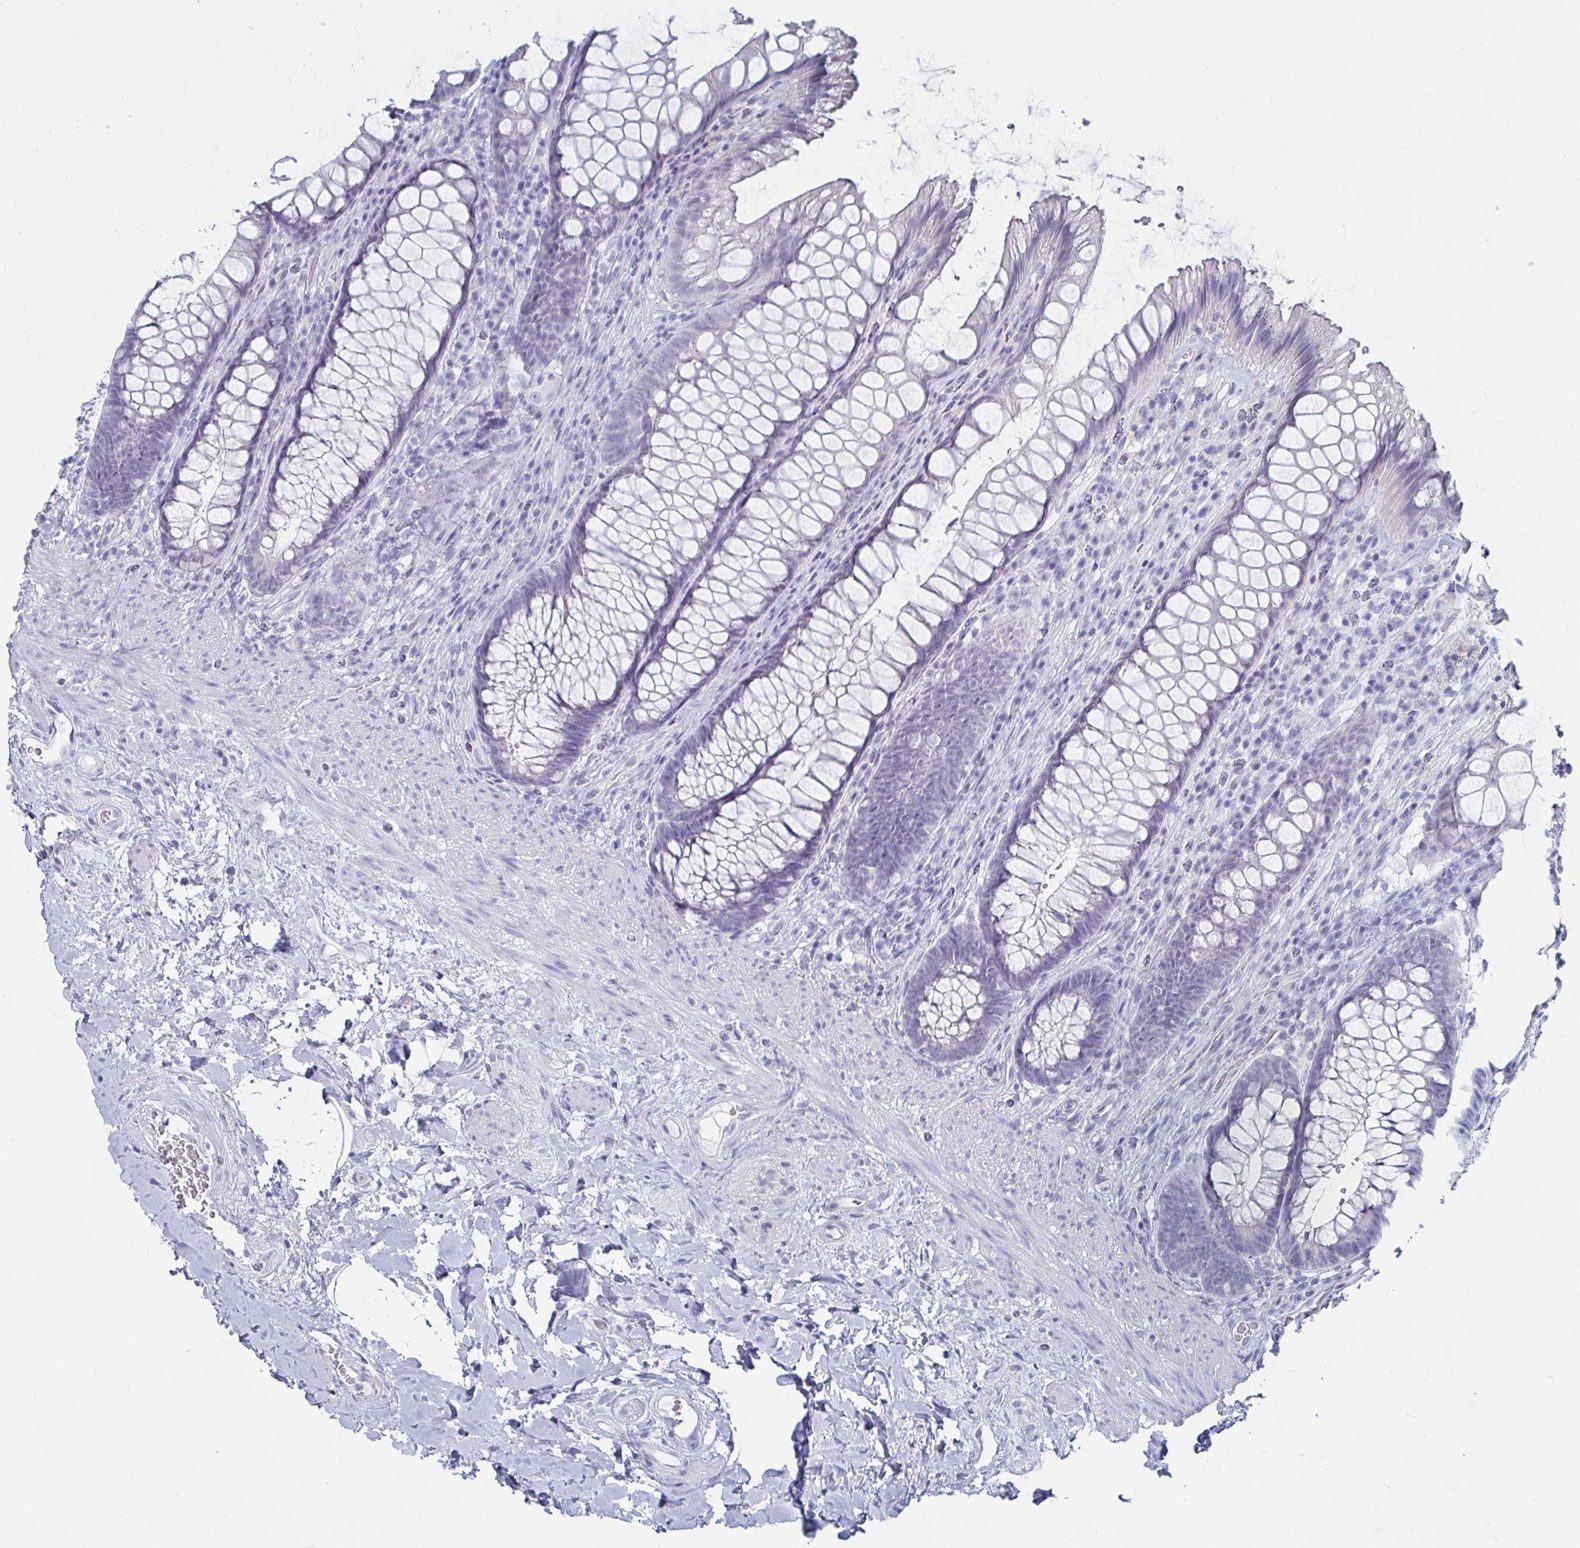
{"staining": {"intensity": "negative", "quantity": "none", "location": "none"}, "tissue": "rectum", "cell_type": "Glandular cells", "image_type": "normal", "snomed": [{"axis": "morphology", "description": "Normal tissue, NOS"}, {"axis": "topography", "description": "Rectum"}], "caption": "High power microscopy photomicrograph of an IHC image of benign rectum, revealing no significant expression in glandular cells. Nuclei are stained in blue.", "gene": "CA9", "patient": {"sex": "male", "age": 53}}